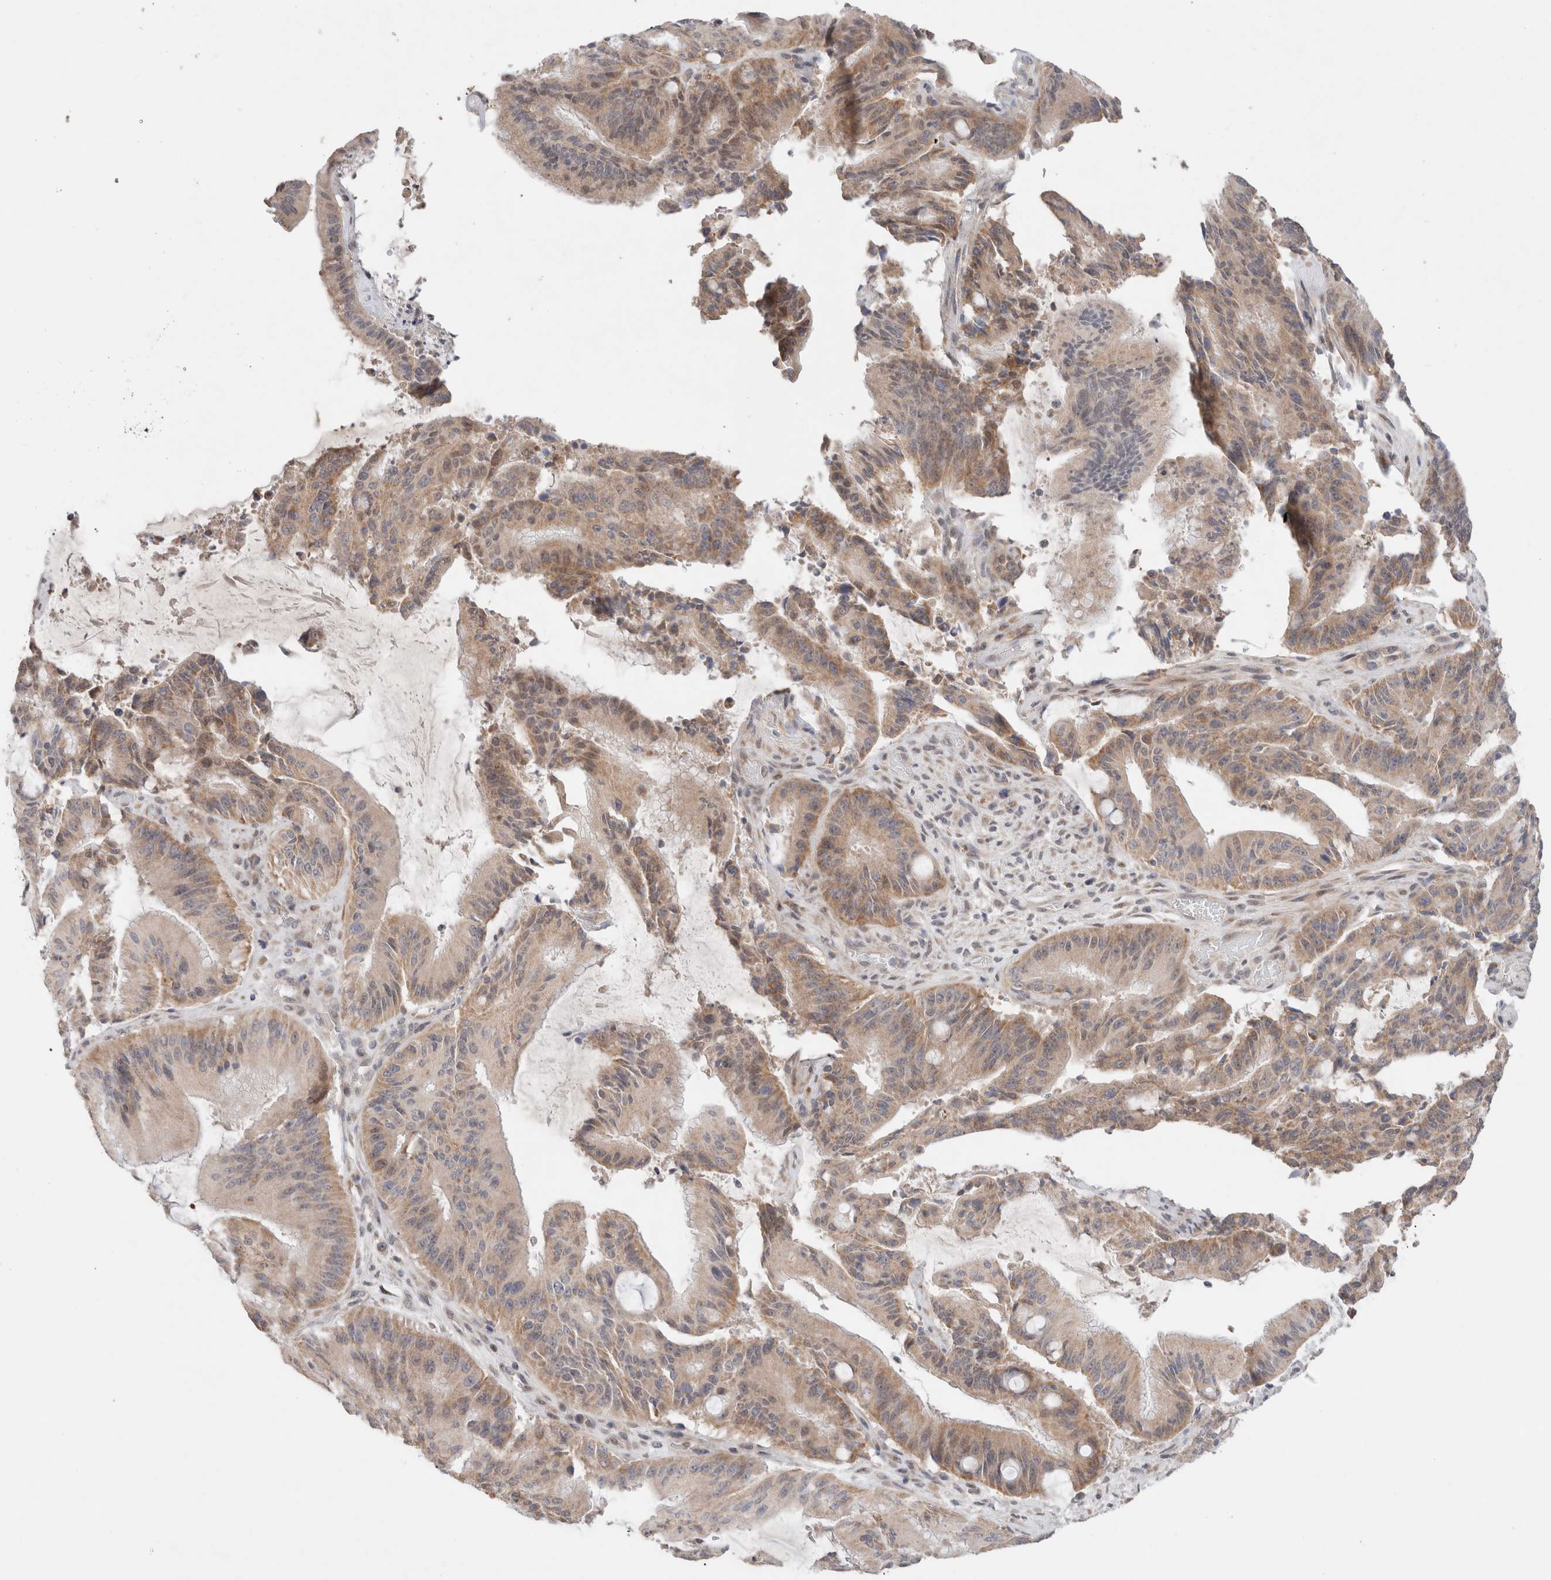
{"staining": {"intensity": "moderate", "quantity": ">75%", "location": "cytoplasmic/membranous"}, "tissue": "liver cancer", "cell_type": "Tumor cells", "image_type": "cancer", "snomed": [{"axis": "morphology", "description": "Normal tissue, NOS"}, {"axis": "morphology", "description": "Cholangiocarcinoma"}, {"axis": "topography", "description": "Liver"}, {"axis": "topography", "description": "Peripheral nerve tissue"}], "caption": "Liver cancer stained with a protein marker demonstrates moderate staining in tumor cells.", "gene": "ERI3", "patient": {"sex": "female", "age": 73}}